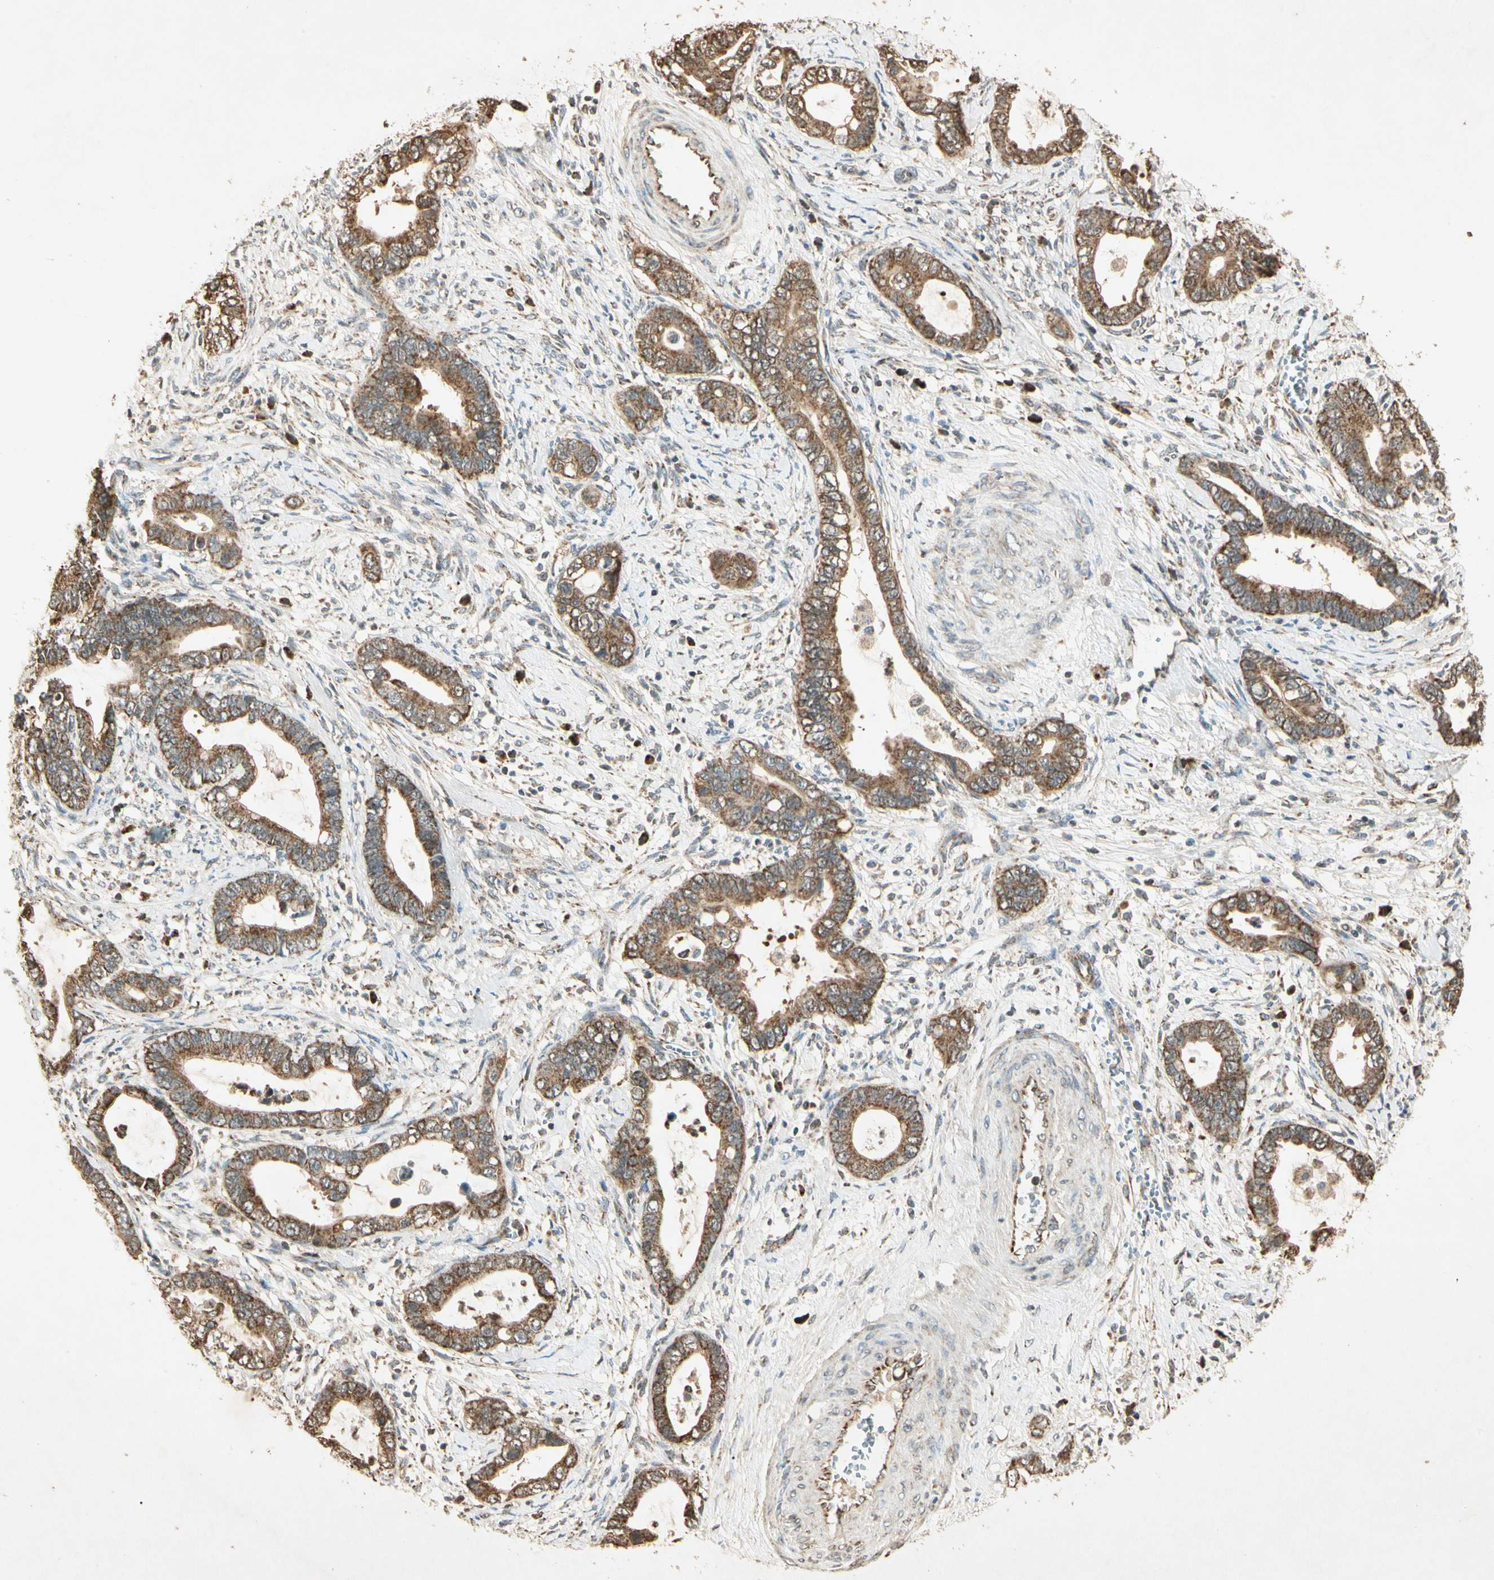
{"staining": {"intensity": "moderate", "quantity": ">75%", "location": "cytoplasmic/membranous"}, "tissue": "cervical cancer", "cell_type": "Tumor cells", "image_type": "cancer", "snomed": [{"axis": "morphology", "description": "Adenocarcinoma, NOS"}, {"axis": "topography", "description": "Cervix"}], "caption": "Brown immunohistochemical staining in human cervical adenocarcinoma displays moderate cytoplasmic/membranous expression in about >75% of tumor cells.", "gene": "PRDX5", "patient": {"sex": "female", "age": 44}}